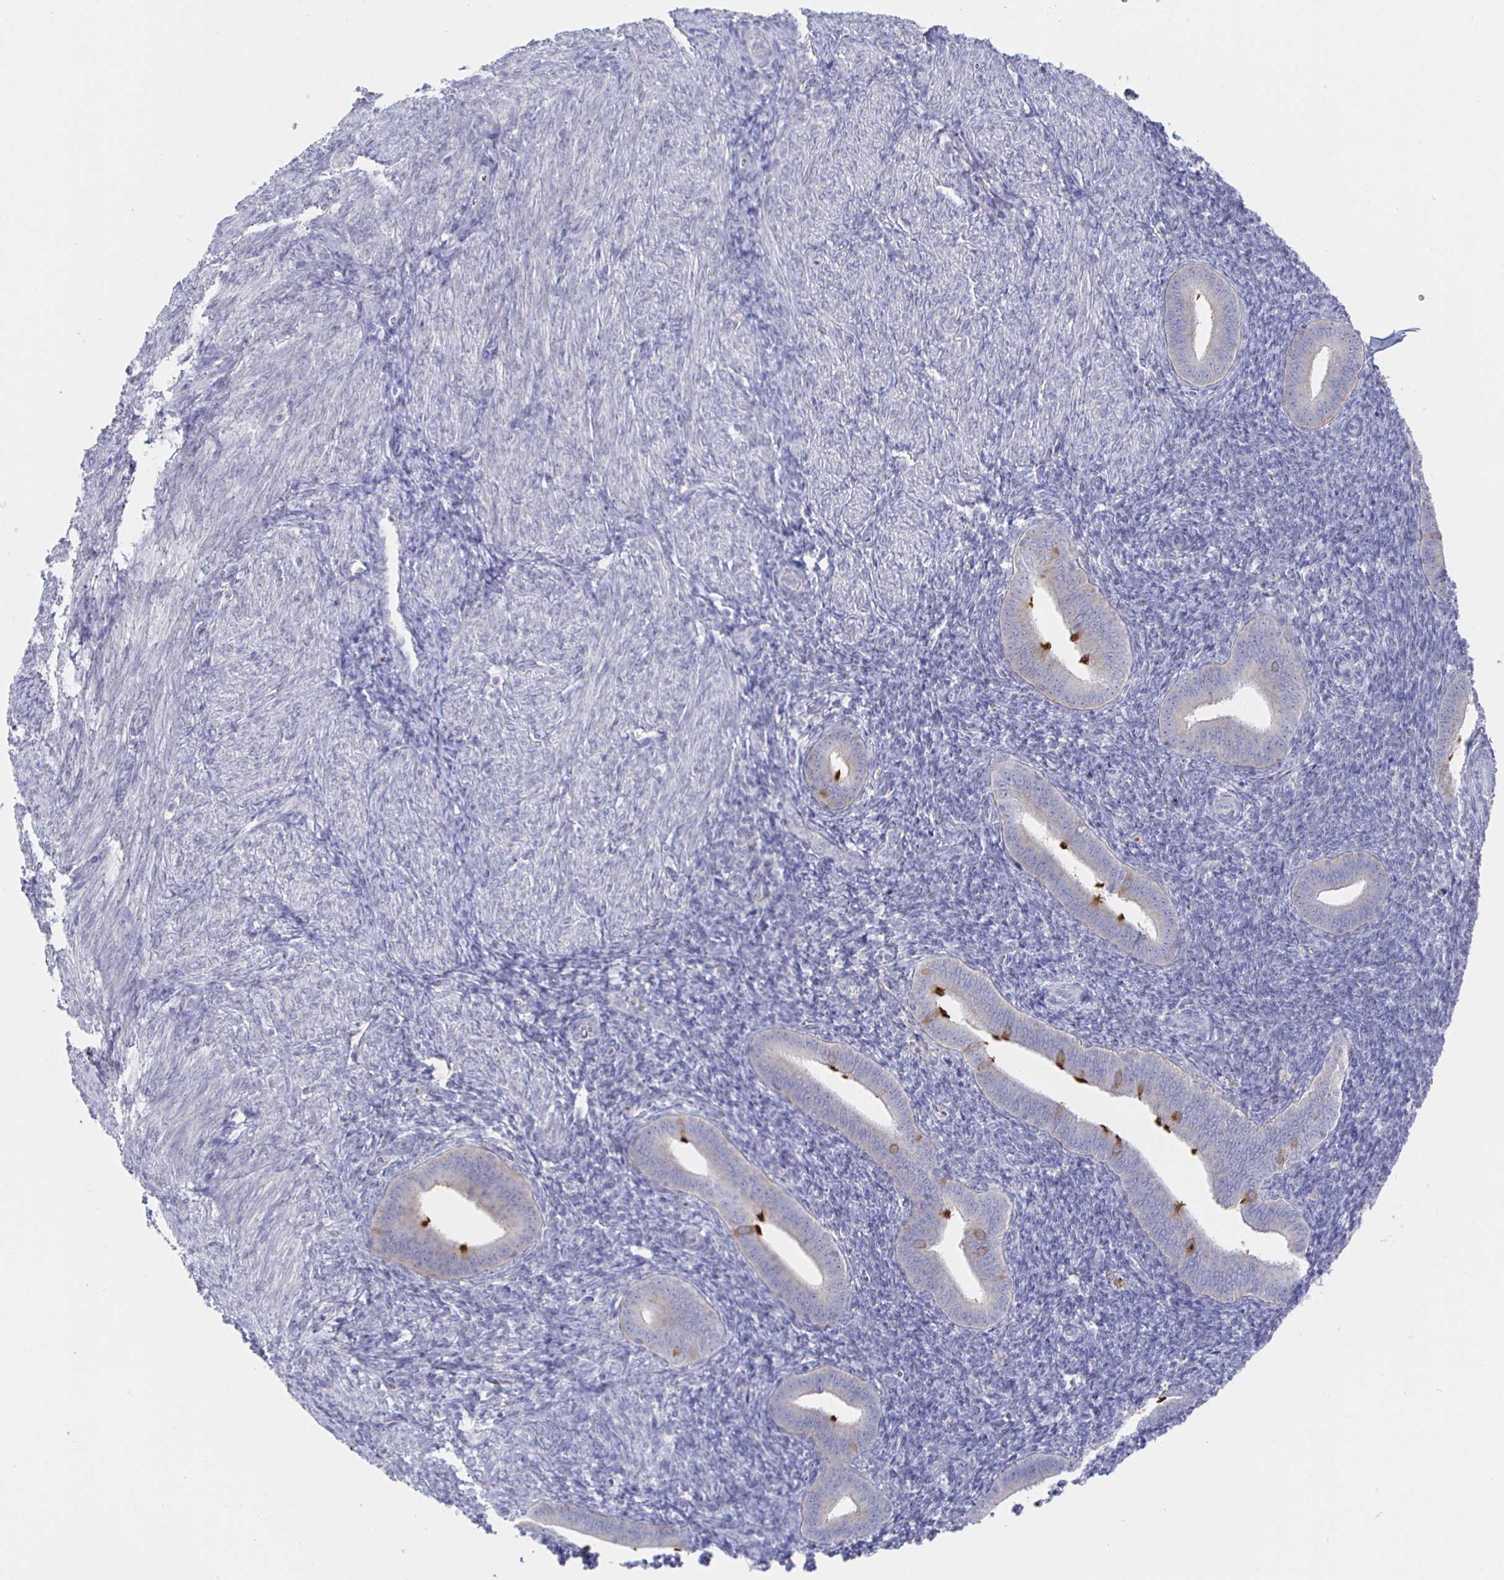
{"staining": {"intensity": "negative", "quantity": "none", "location": "none"}, "tissue": "endometrium", "cell_type": "Cells in endometrial stroma", "image_type": "normal", "snomed": [{"axis": "morphology", "description": "Normal tissue, NOS"}, {"axis": "topography", "description": "Endometrium"}], "caption": "The micrograph displays no significant expression in cells in endometrial stroma of endometrium. (Brightfield microscopy of DAB (3,3'-diaminobenzidine) IHC at high magnification).", "gene": "LRRC23", "patient": {"sex": "female", "age": 25}}